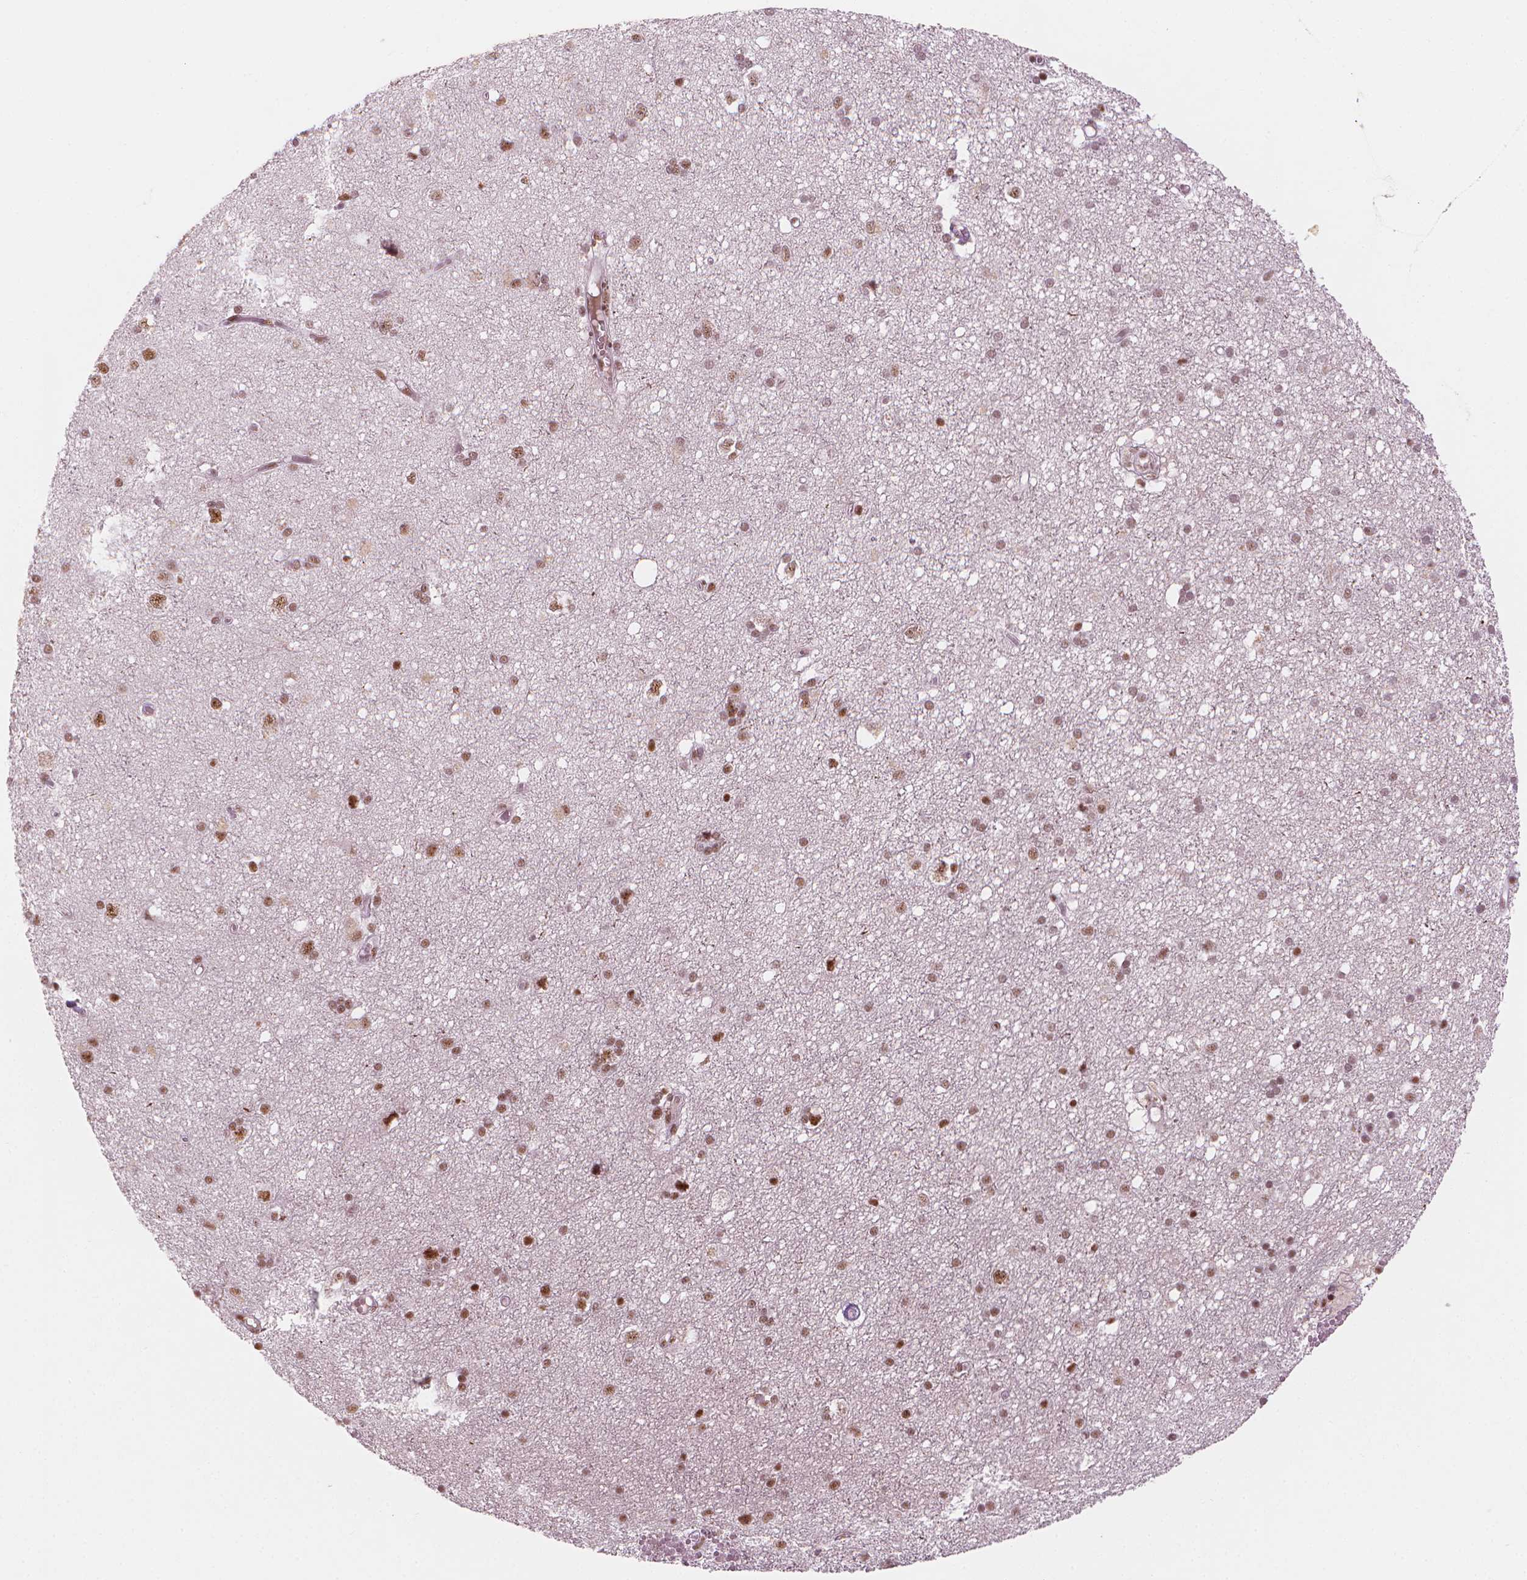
{"staining": {"intensity": "moderate", "quantity": ">75%", "location": "nuclear"}, "tissue": "cerebral cortex", "cell_type": "Endothelial cells", "image_type": "normal", "snomed": [{"axis": "morphology", "description": "Normal tissue, NOS"}, {"axis": "morphology", "description": "Glioma, malignant, High grade"}, {"axis": "topography", "description": "Cerebral cortex"}], "caption": "Endothelial cells reveal moderate nuclear positivity in about >75% of cells in benign cerebral cortex.", "gene": "ELF2", "patient": {"sex": "male", "age": 71}}